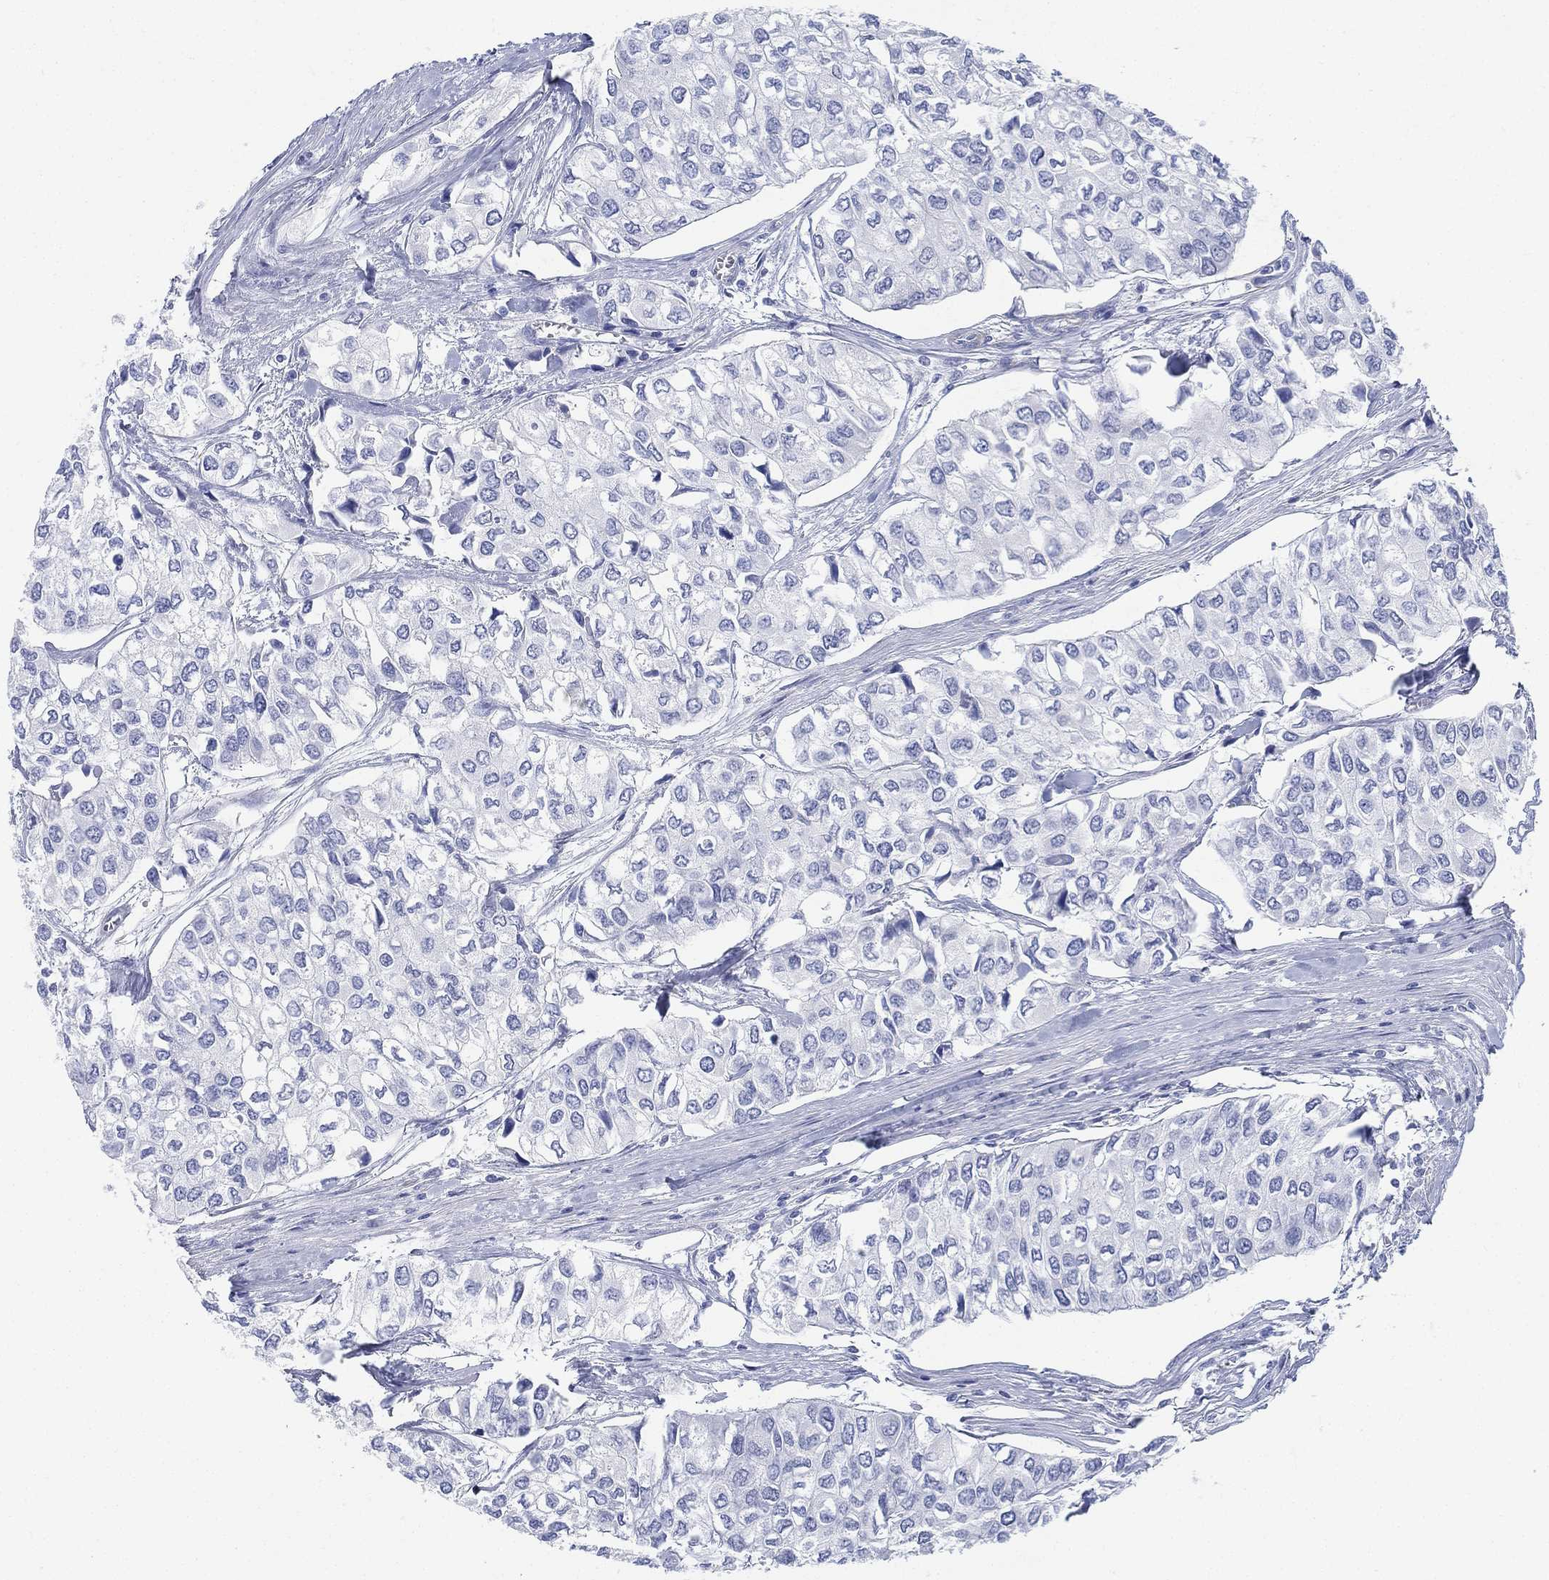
{"staining": {"intensity": "negative", "quantity": "none", "location": "none"}, "tissue": "urothelial cancer", "cell_type": "Tumor cells", "image_type": "cancer", "snomed": [{"axis": "morphology", "description": "Urothelial carcinoma, High grade"}, {"axis": "topography", "description": "Urinary bladder"}], "caption": "Urothelial cancer was stained to show a protein in brown. There is no significant expression in tumor cells.", "gene": "PSKH2", "patient": {"sex": "male", "age": 73}}